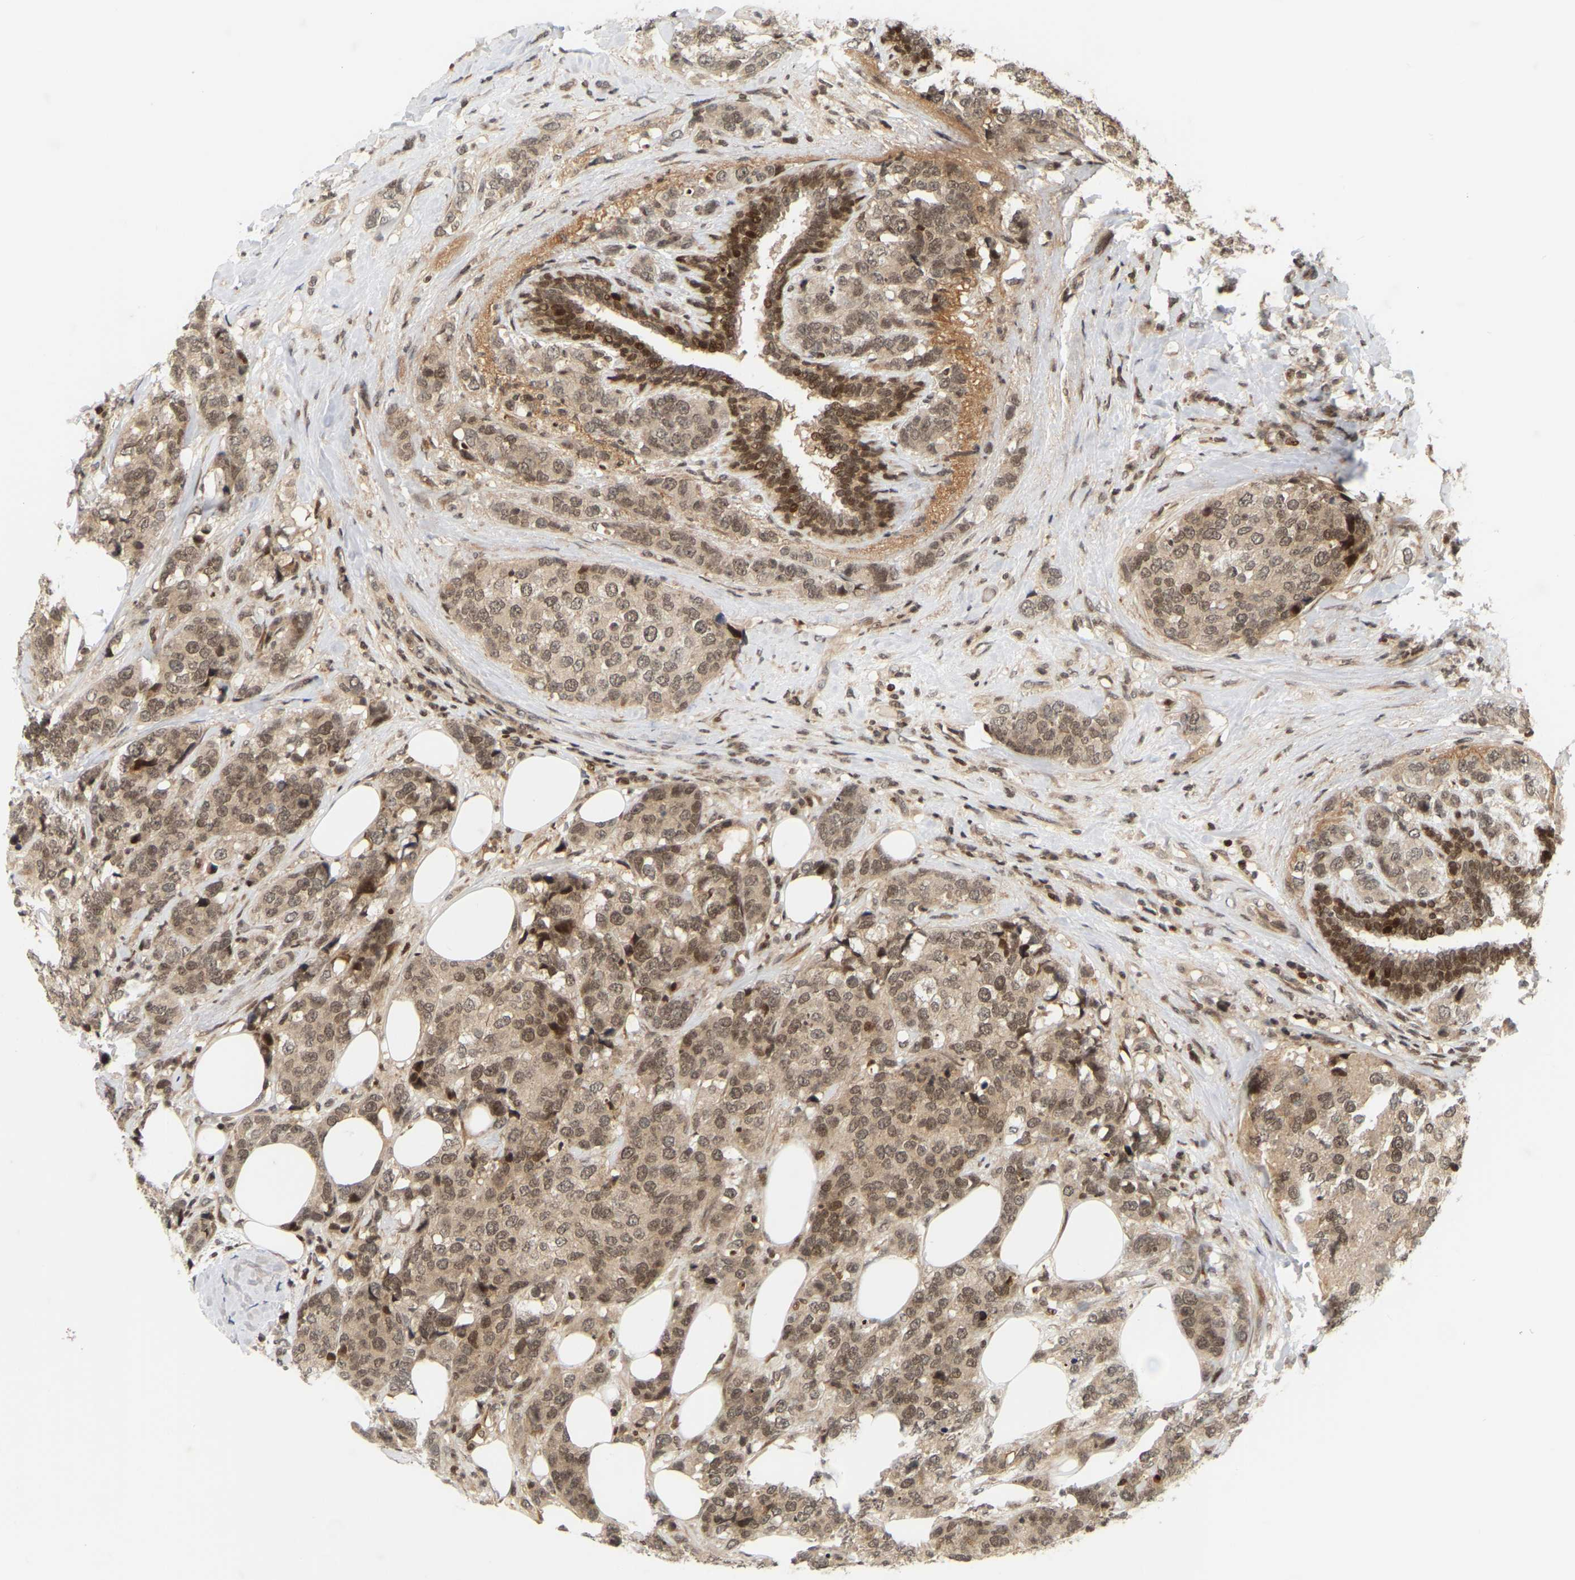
{"staining": {"intensity": "moderate", "quantity": ">75%", "location": "cytoplasmic/membranous,nuclear"}, "tissue": "breast cancer", "cell_type": "Tumor cells", "image_type": "cancer", "snomed": [{"axis": "morphology", "description": "Lobular carcinoma"}, {"axis": "topography", "description": "Breast"}], "caption": "A high-resolution histopathology image shows immunohistochemistry staining of breast cancer (lobular carcinoma), which reveals moderate cytoplasmic/membranous and nuclear staining in approximately >75% of tumor cells. (DAB (3,3'-diaminobenzidine) IHC, brown staining for protein, blue staining for nuclei).", "gene": "NFE2L2", "patient": {"sex": "female", "age": 59}}